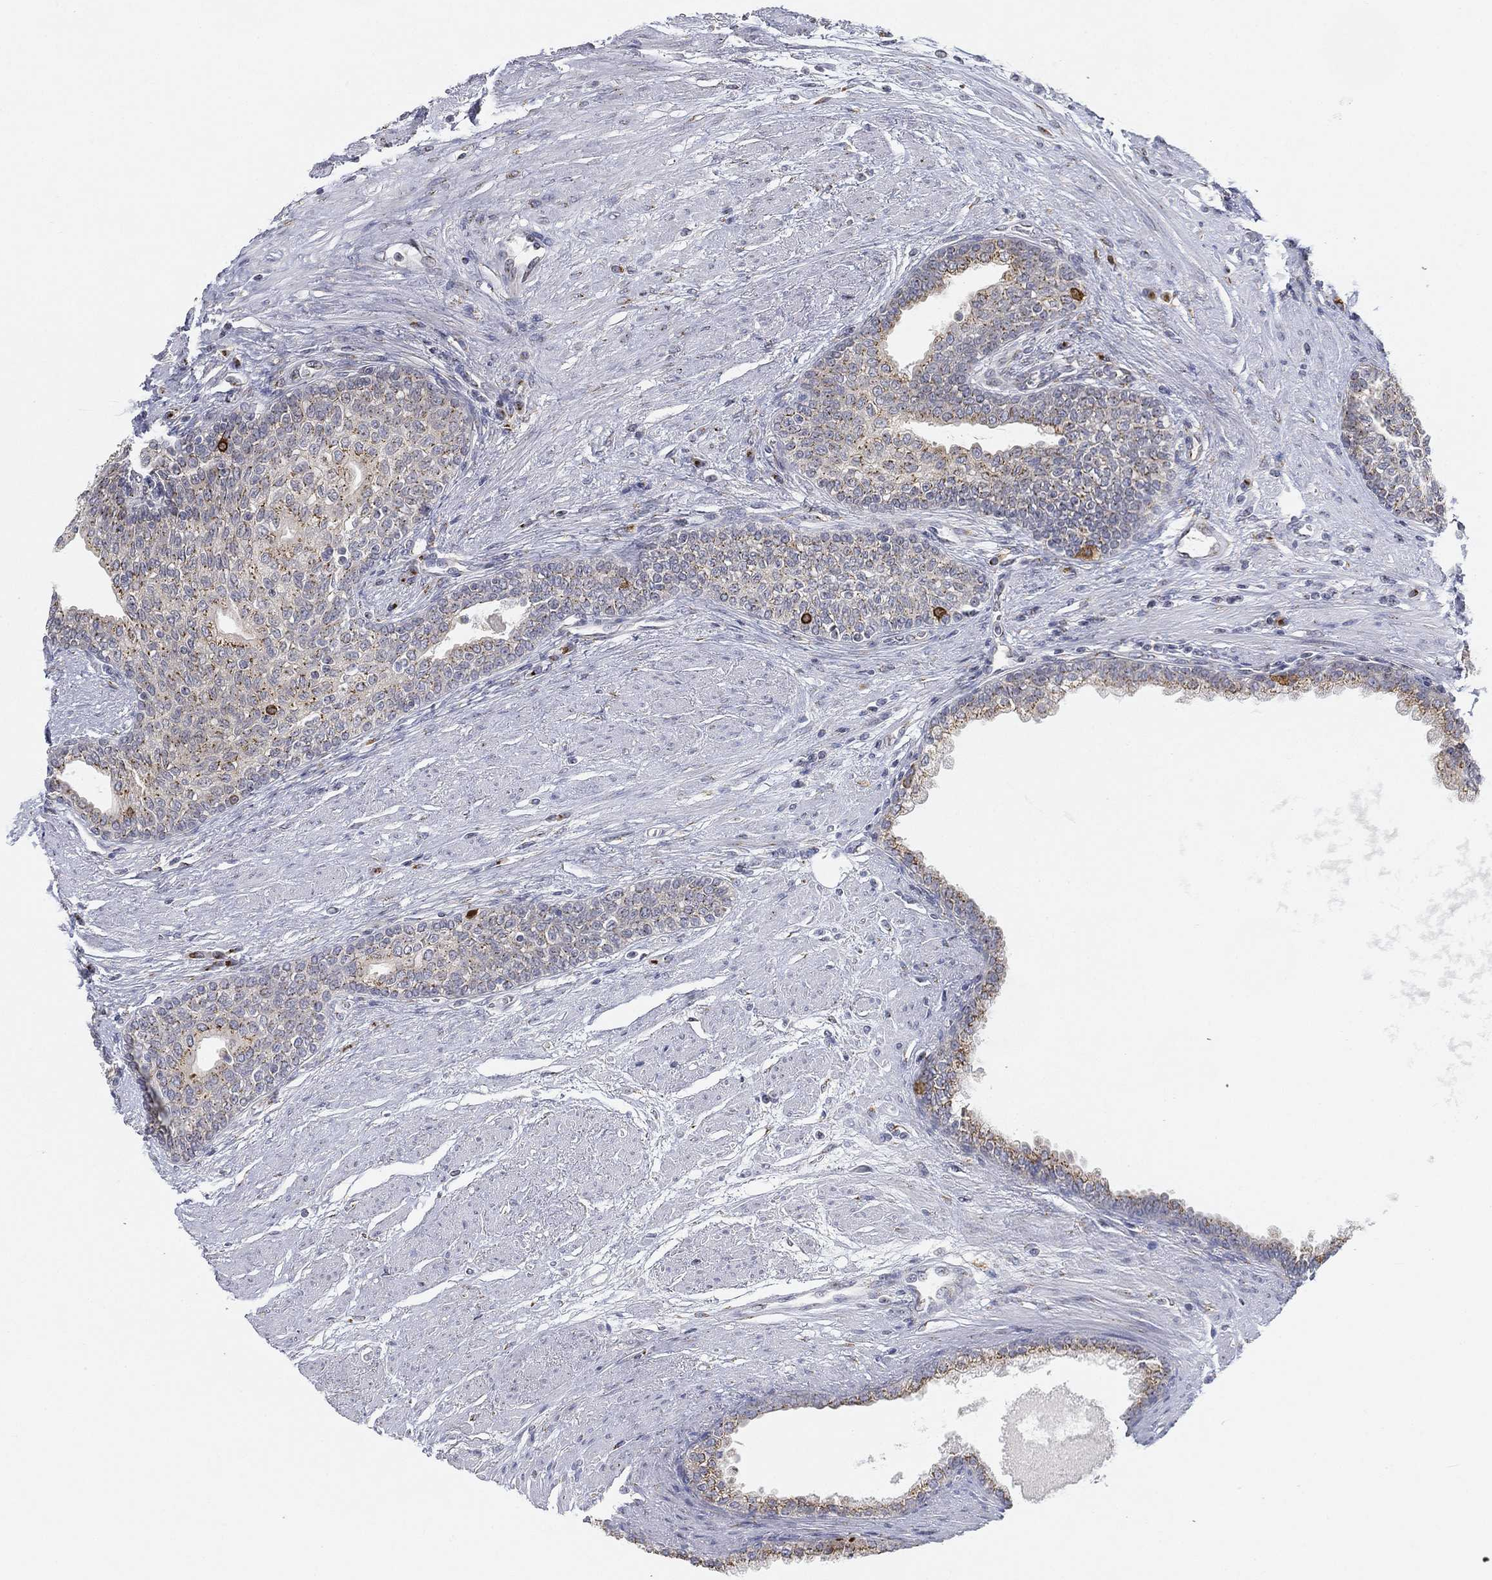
{"staining": {"intensity": "strong", "quantity": "25%-75%", "location": "cytoplasmic/membranous"}, "tissue": "prostate cancer", "cell_type": "Tumor cells", "image_type": "cancer", "snomed": [{"axis": "morphology", "description": "Adenocarcinoma, NOS"}, {"axis": "topography", "description": "Prostate and seminal vesicle, NOS"}, {"axis": "topography", "description": "Prostate"}], "caption": "Protein analysis of prostate adenocarcinoma tissue displays strong cytoplasmic/membranous staining in about 25%-75% of tumor cells.", "gene": "TICAM1", "patient": {"sex": "male", "age": 62}}